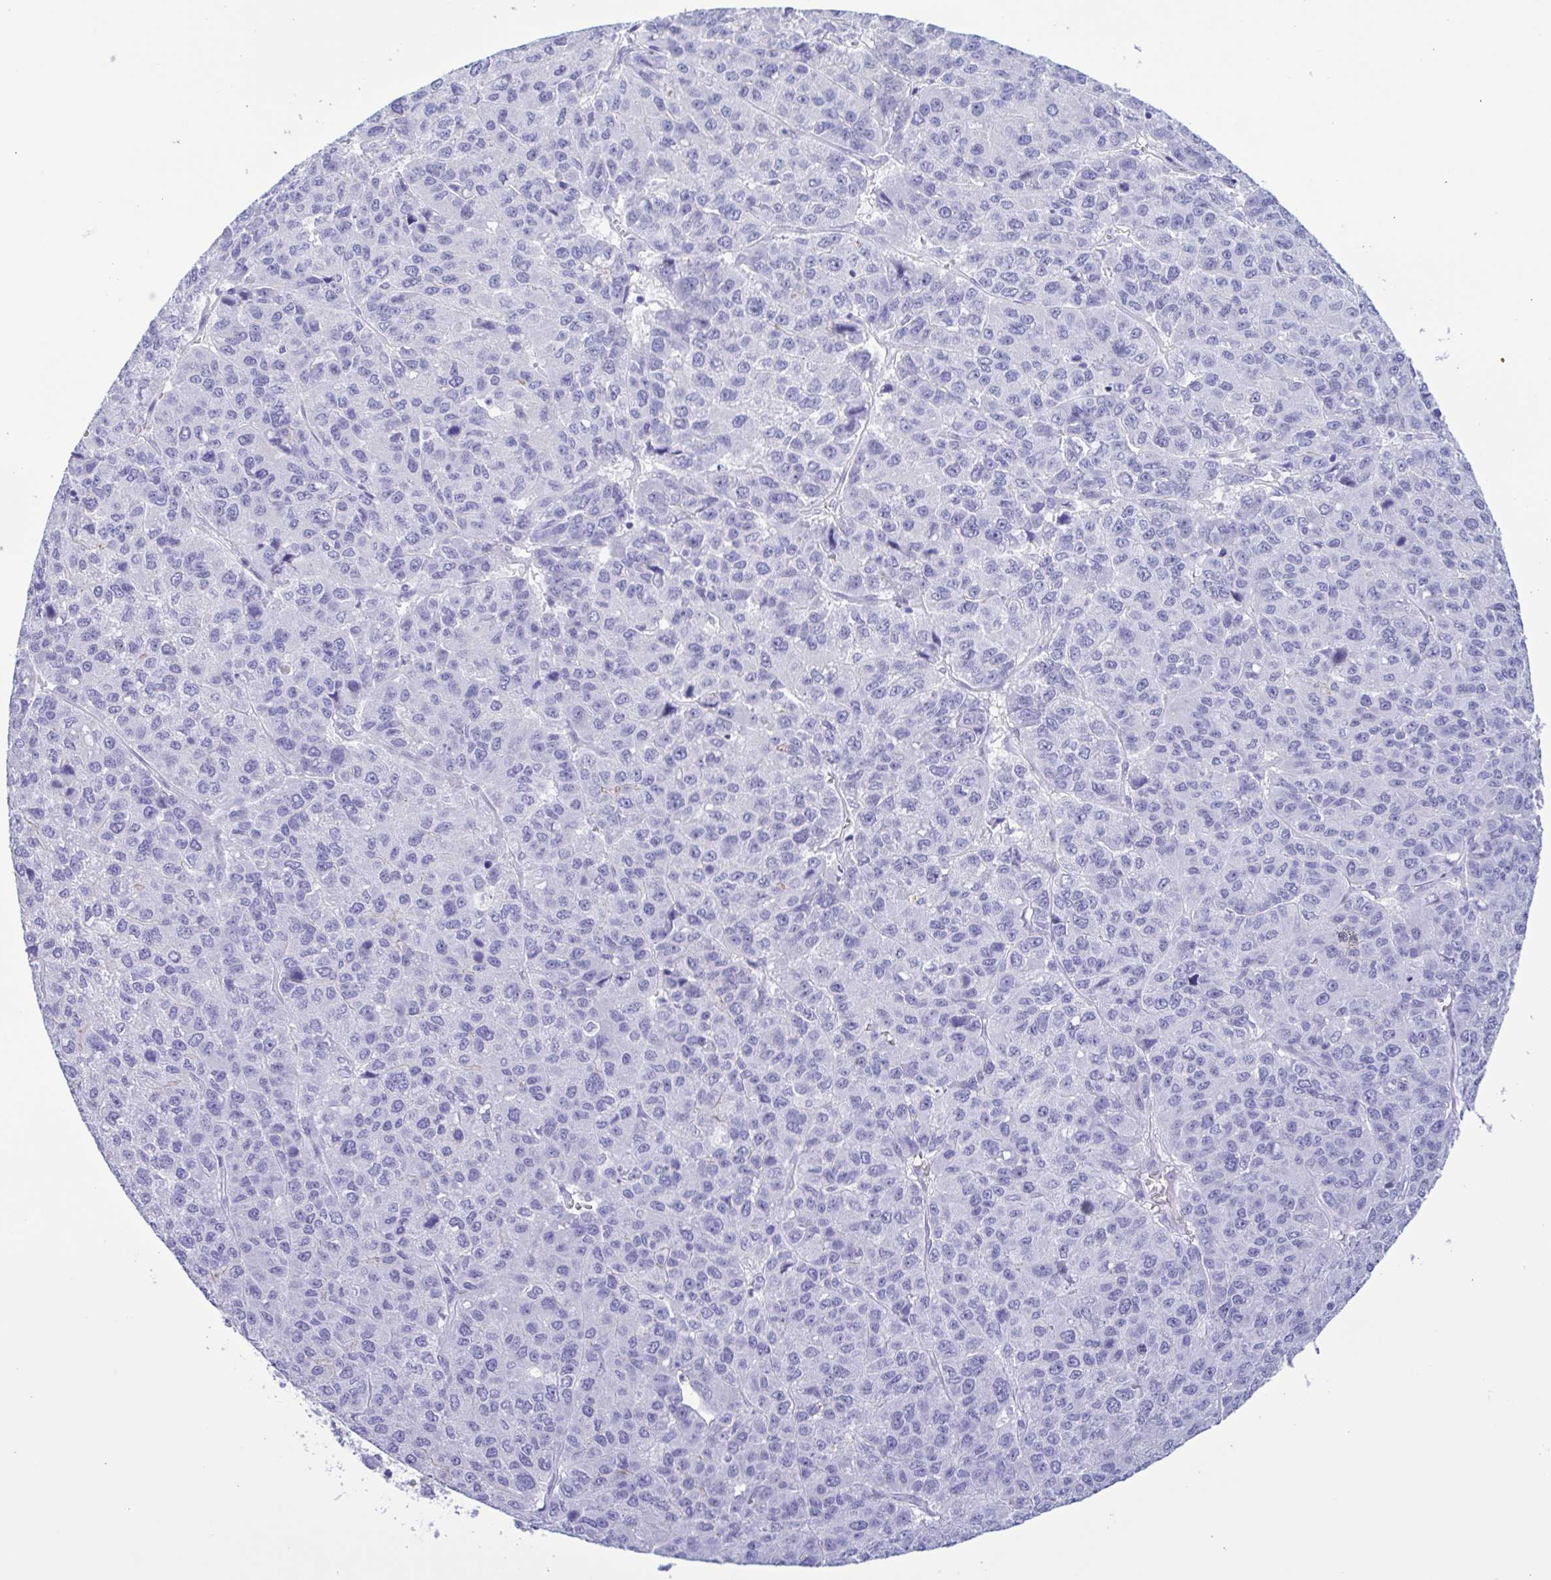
{"staining": {"intensity": "negative", "quantity": "none", "location": "none"}, "tissue": "liver cancer", "cell_type": "Tumor cells", "image_type": "cancer", "snomed": [{"axis": "morphology", "description": "Carcinoma, Hepatocellular, NOS"}, {"axis": "topography", "description": "Liver"}], "caption": "High power microscopy image of an immunohistochemistry (IHC) image of hepatocellular carcinoma (liver), revealing no significant expression in tumor cells.", "gene": "TSPY2", "patient": {"sex": "male", "age": 69}}